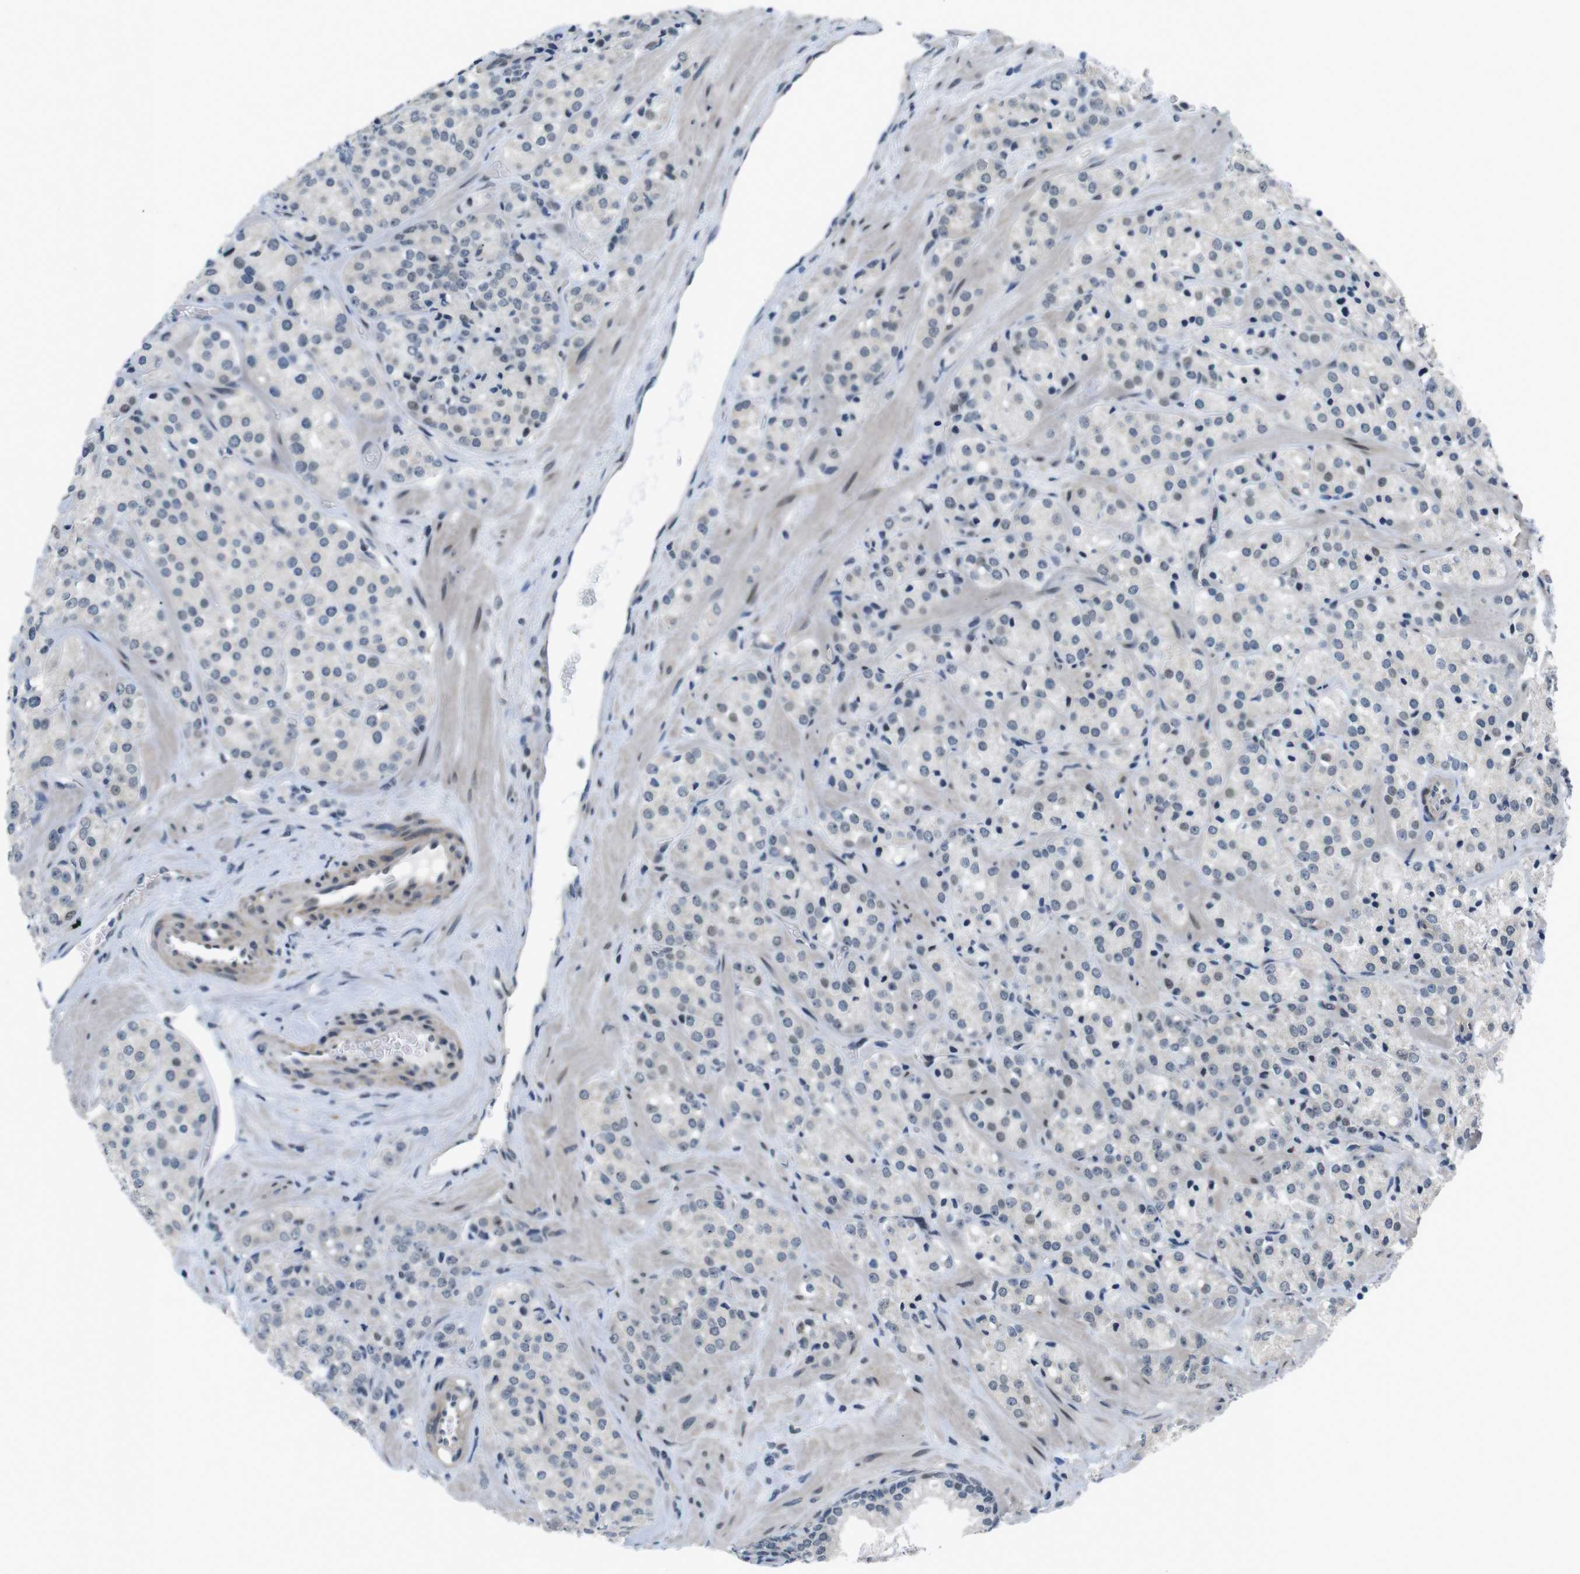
{"staining": {"intensity": "negative", "quantity": "none", "location": "none"}, "tissue": "prostate cancer", "cell_type": "Tumor cells", "image_type": "cancer", "snomed": [{"axis": "morphology", "description": "Adenocarcinoma, High grade"}, {"axis": "topography", "description": "Prostate"}], "caption": "Micrograph shows no protein staining in tumor cells of prostate adenocarcinoma (high-grade) tissue.", "gene": "SMCO2", "patient": {"sex": "male", "age": 64}}